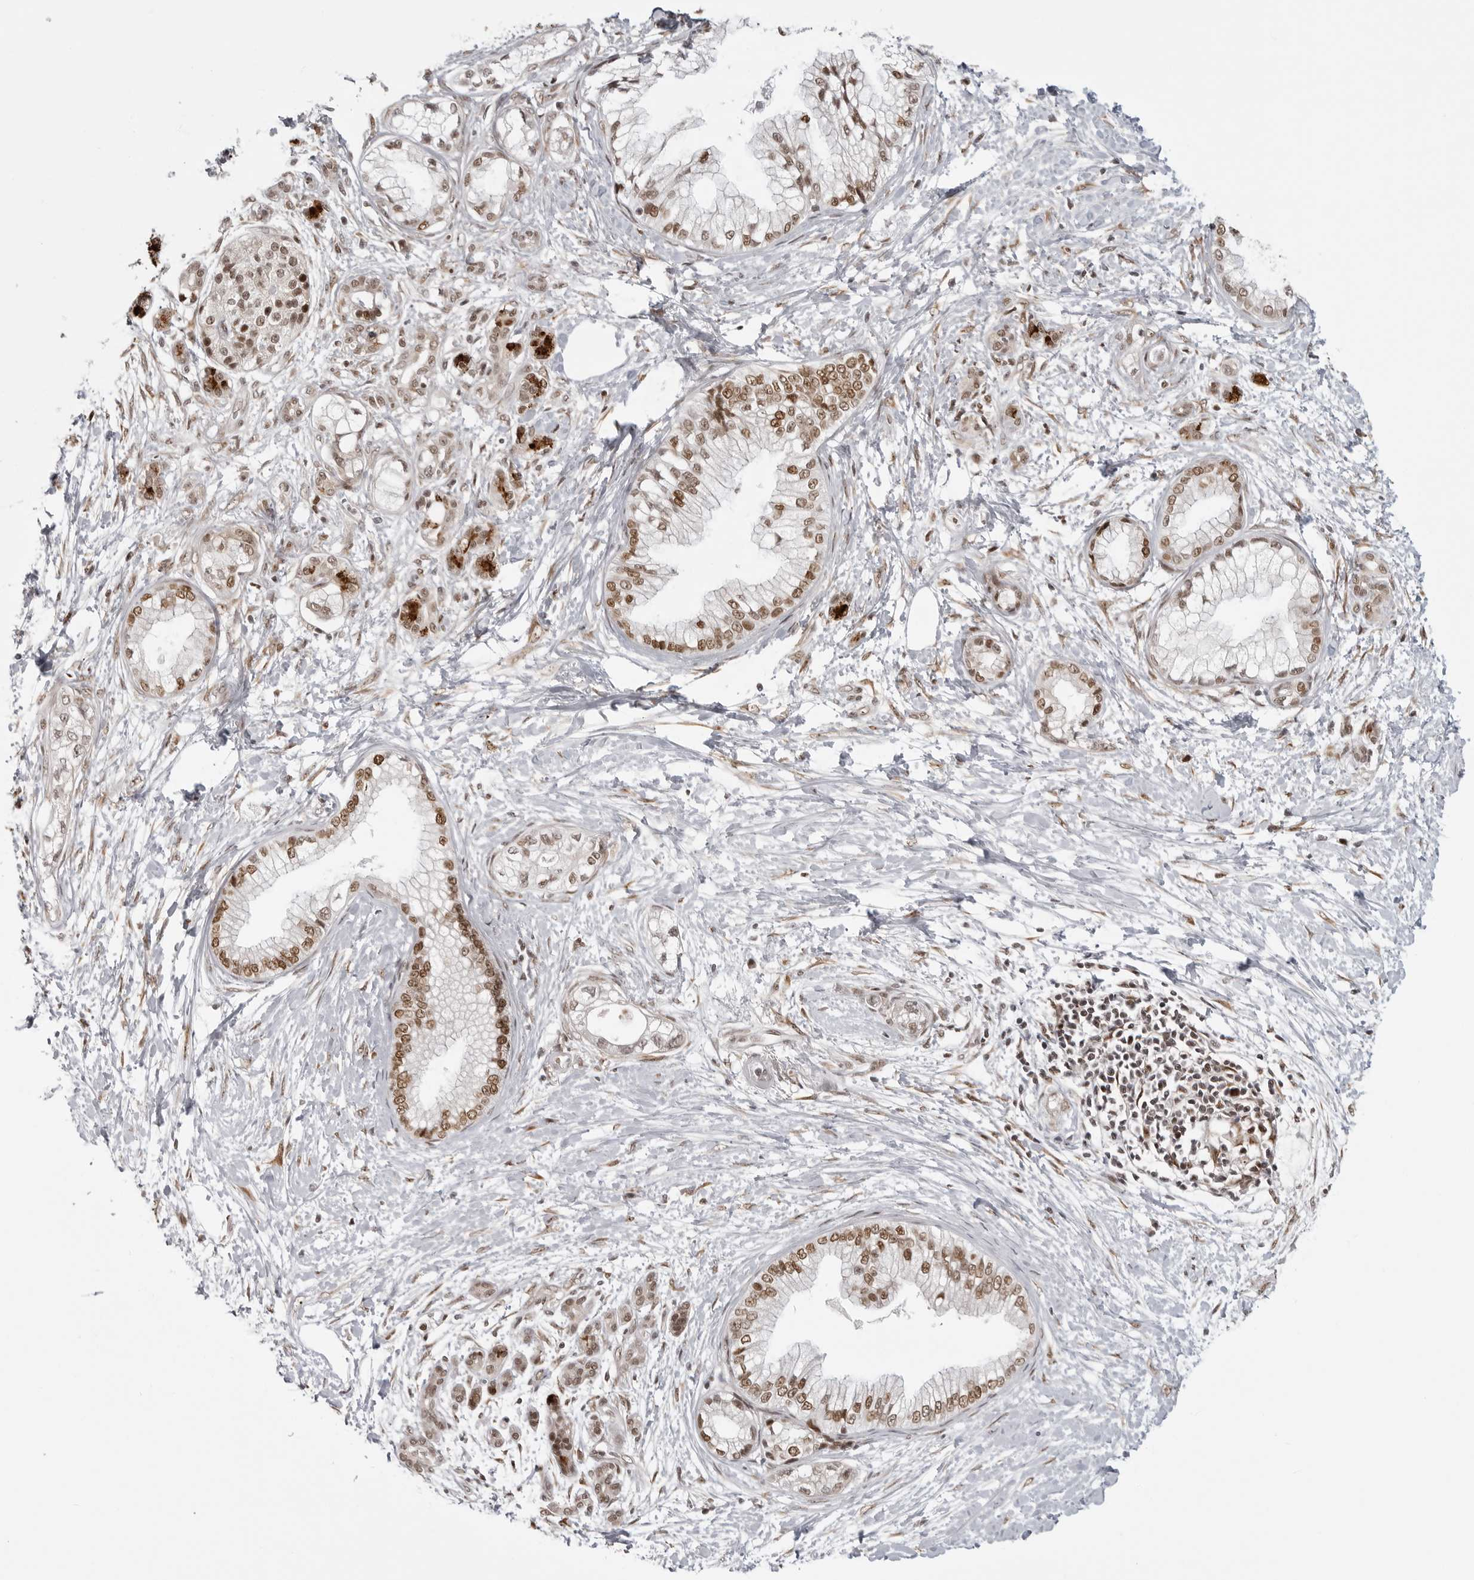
{"staining": {"intensity": "moderate", "quantity": ">75%", "location": "nuclear"}, "tissue": "pancreatic cancer", "cell_type": "Tumor cells", "image_type": "cancer", "snomed": [{"axis": "morphology", "description": "Adenocarcinoma, NOS"}, {"axis": "topography", "description": "Pancreas"}], "caption": "IHC micrograph of neoplastic tissue: adenocarcinoma (pancreatic) stained using immunohistochemistry (IHC) displays medium levels of moderate protein expression localized specifically in the nuclear of tumor cells, appearing as a nuclear brown color.", "gene": "PRDM10", "patient": {"sex": "male", "age": 68}}